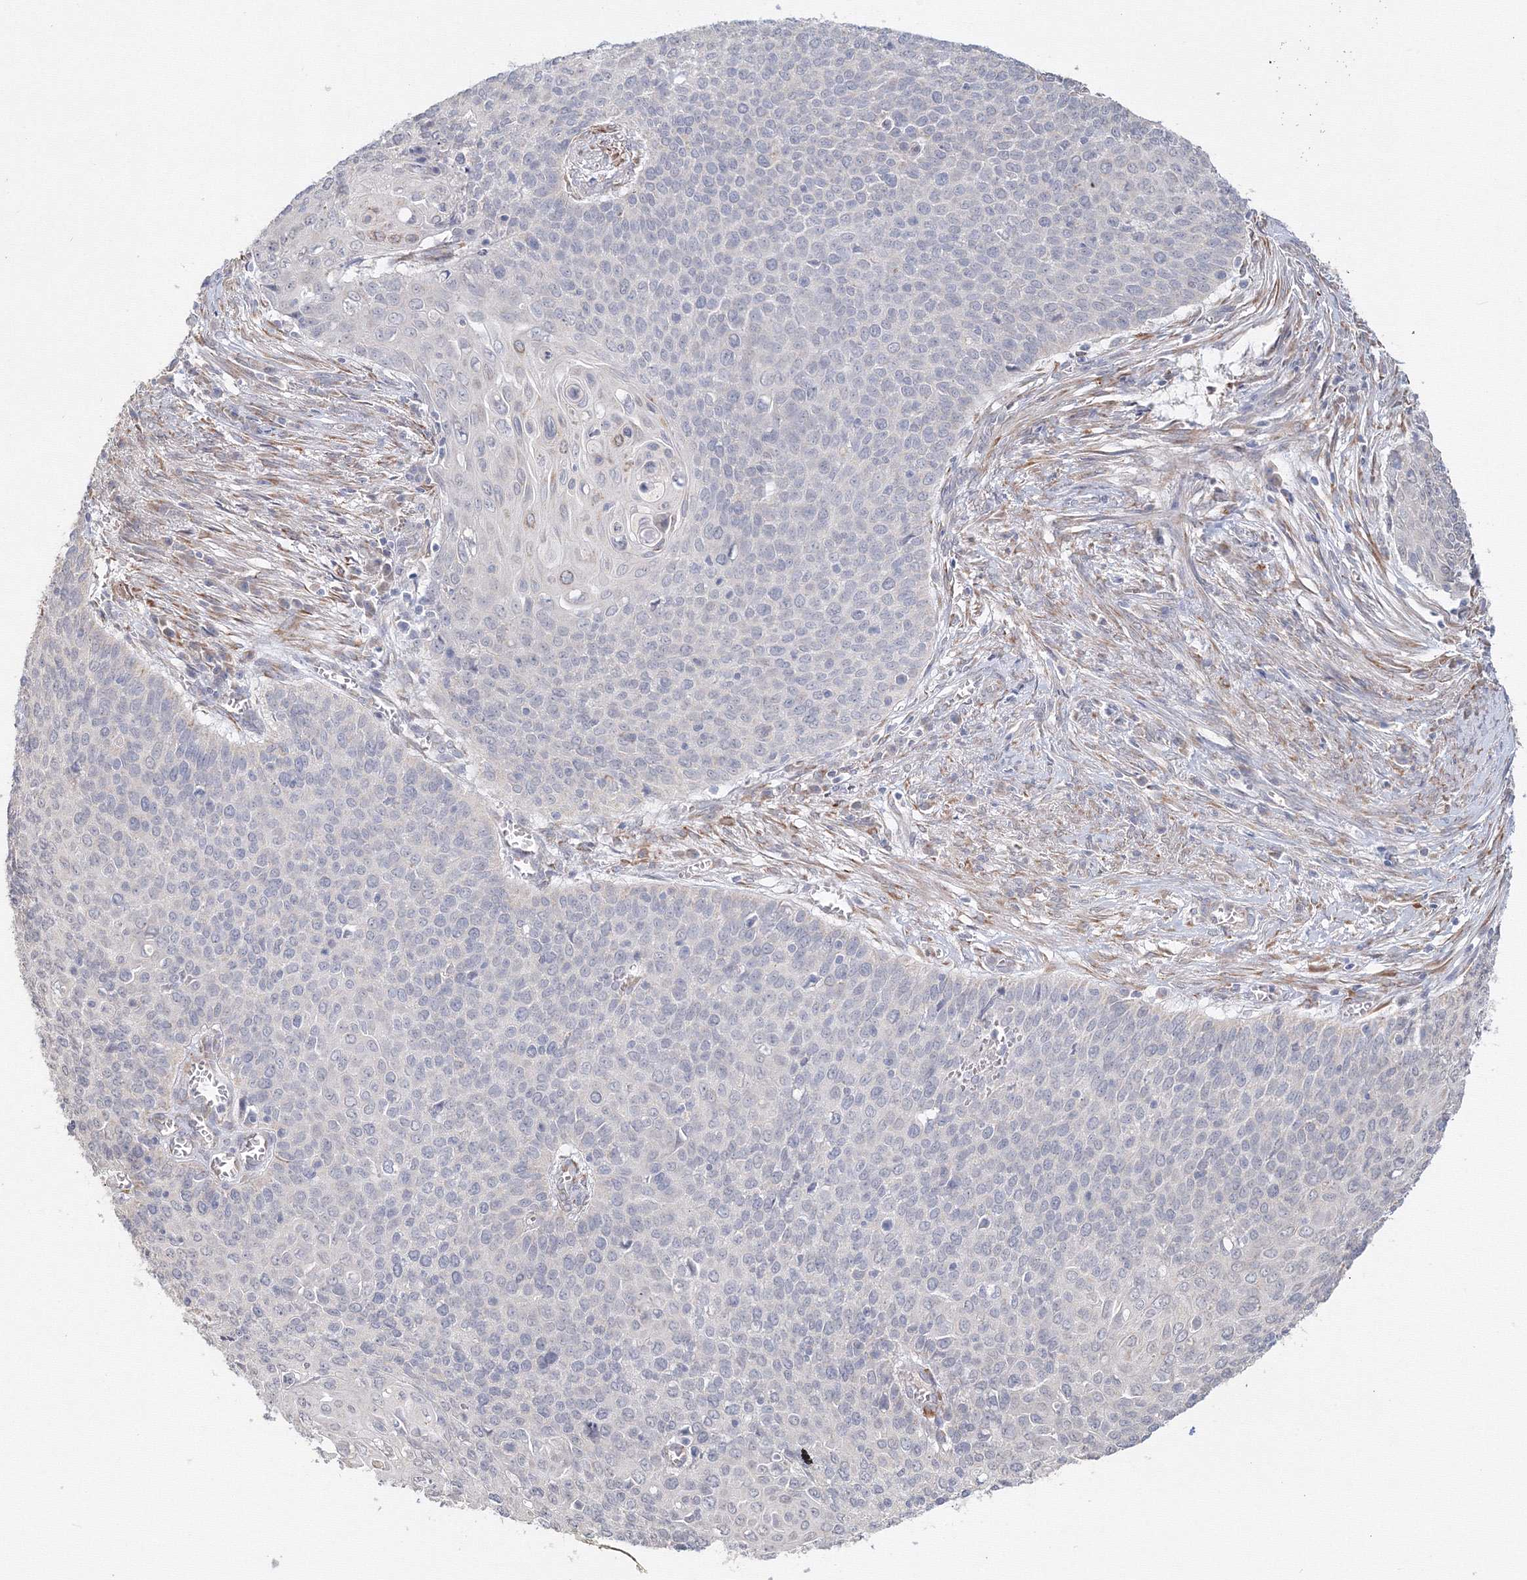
{"staining": {"intensity": "negative", "quantity": "none", "location": "none"}, "tissue": "cervical cancer", "cell_type": "Tumor cells", "image_type": "cancer", "snomed": [{"axis": "morphology", "description": "Squamous cell carcinoma, NOS"}, {"axis": "topography", "description": "Cervix"}], "caption": "Tumor cells show no significant positivity in cervical cancer.", "gene": "DHRS12", "patient": {"sex": "female", "age": 39}}